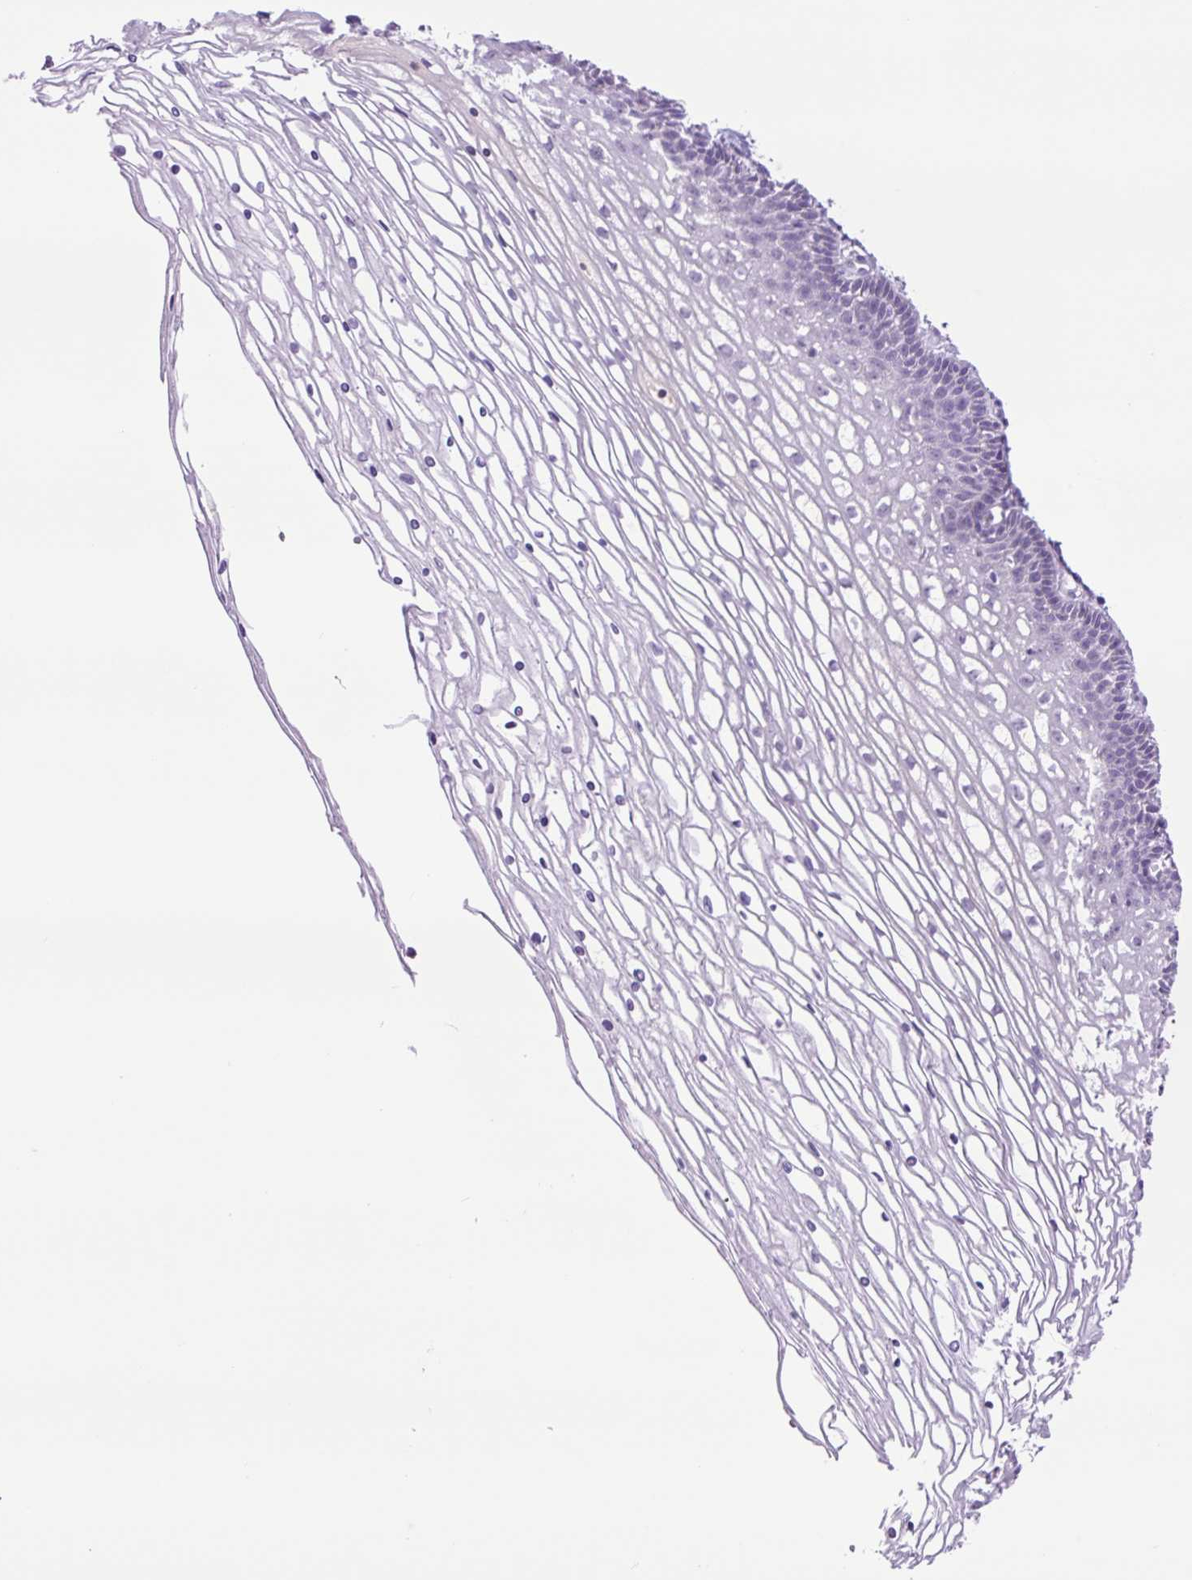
{"staining": {"intensity": "negative", "quantity": "none", "location": "none"}, "tissue": "cervix", "cell_type": "Glandular cells", "image_type": "normal", "snomed": [{"axis": "morphology", "description": "Normal tissue, NOS"}, {"axis": "topography", "description": "Cervix"}], "caption": "DAB immunohistochemical staining of unremarkable human cervix shows no significant expression in glandular cells. Nuclei are stained in blue.", "gene": "MFSD3", "patient": {"sex": "female", "age": 36}}